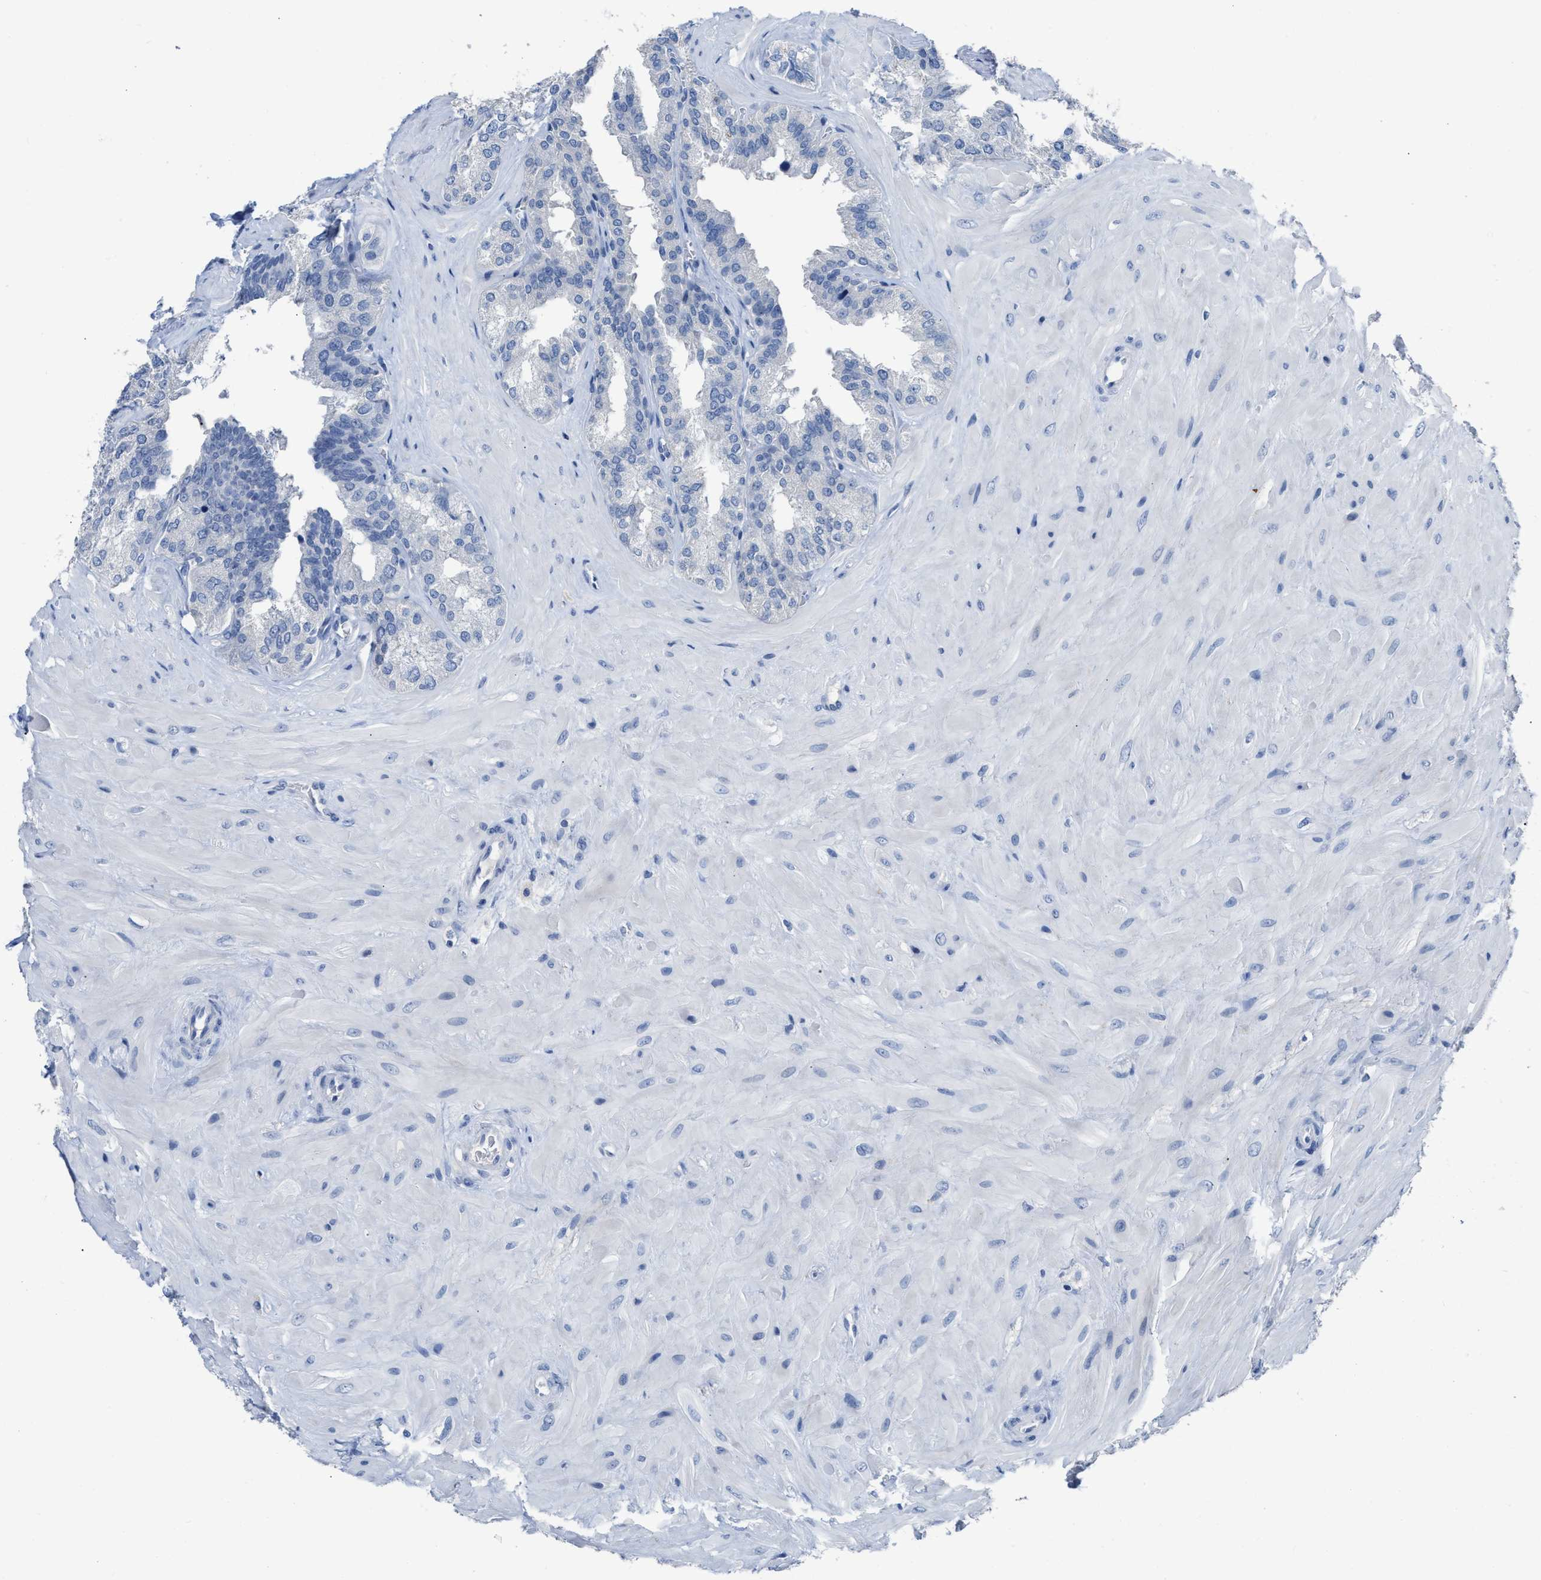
{"staining": {"intensity": "negative", "quantity": "none", "location": "none"}, "tissue": "seminal vesicle", "cell_type": "Glandular cells", "image_type": "normal", "snomed": [{"axis": "morphology", "description": "Normal tissue, NOS"}, {"axis": "topography", "description": "Prostate"}, {"axis": "topography", "description": "Seminal veicle"}], "caption": "Human seminal vesicle stained for a protein using immunohistochemistry displays no positivity in glandular cells.", "gene": "CEACAM5", "patient": {"sex": "male", "age": 51}}